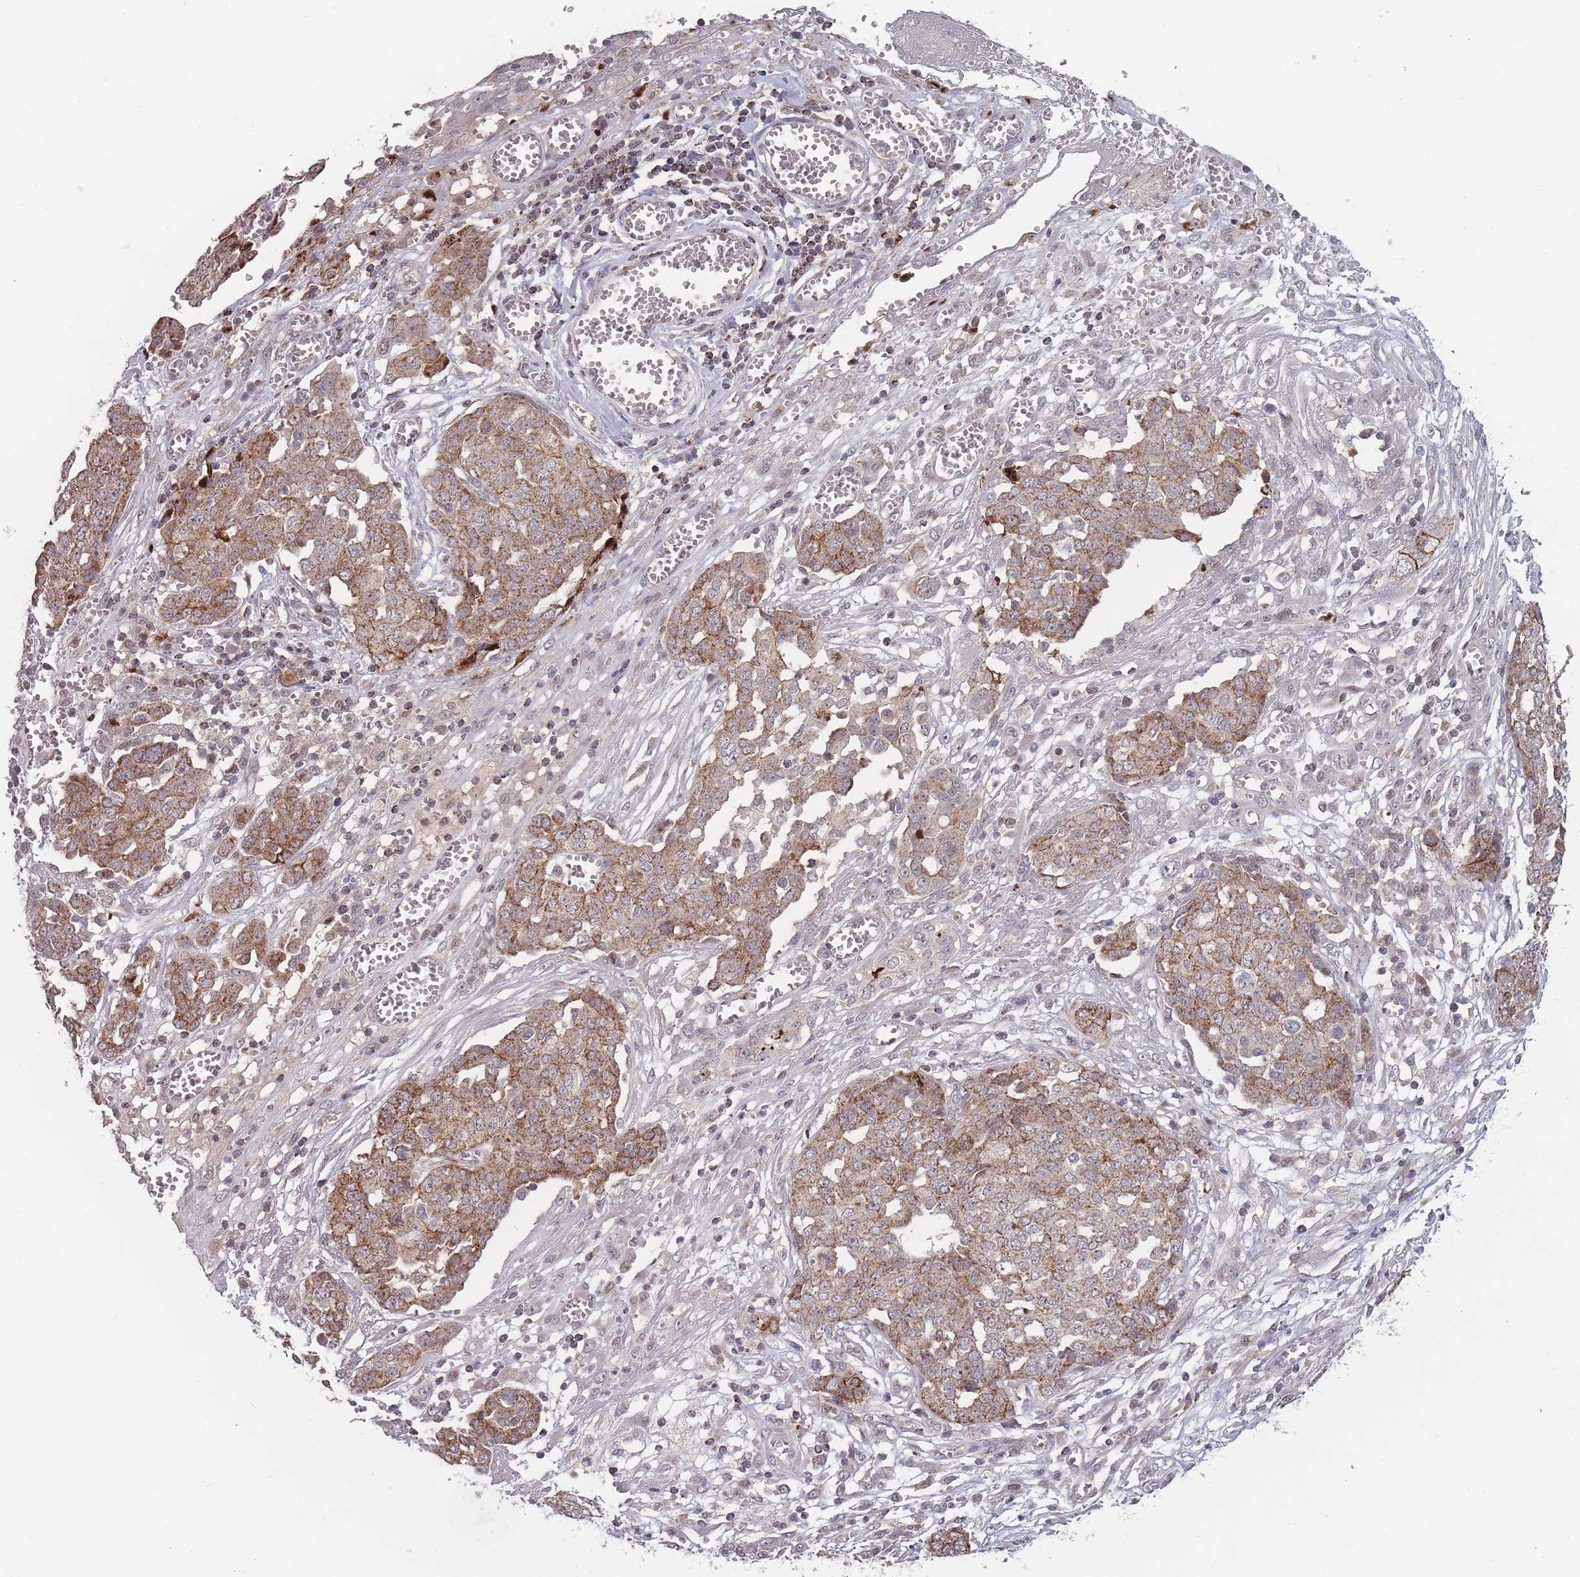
{"staining": {"intensity": "moderate", "quantity": ">75%", "location": "cytoplasmic/membranous"}, "tissue": "ovarian cancer", "cell_type": "Tumor cells", "image_type": "cancer", "snomed": [{"axis": "morphology", "description": "Cystadenocarcinoma, serous, NOS"}, {"axis": "topography", "description": "Soft tissue"}, {"axis": "topography", "description": "Ovary"}], "caption": "Immunohistochemistry of human serous cystadenocarcinoma (ovarian) demonstrates medium levels of moderate cytoplasmic/membranous positivity in approximately >75% of tumor cells.", "gene": "TMEM232", "patient": {"sex": "female", "age": 57}}